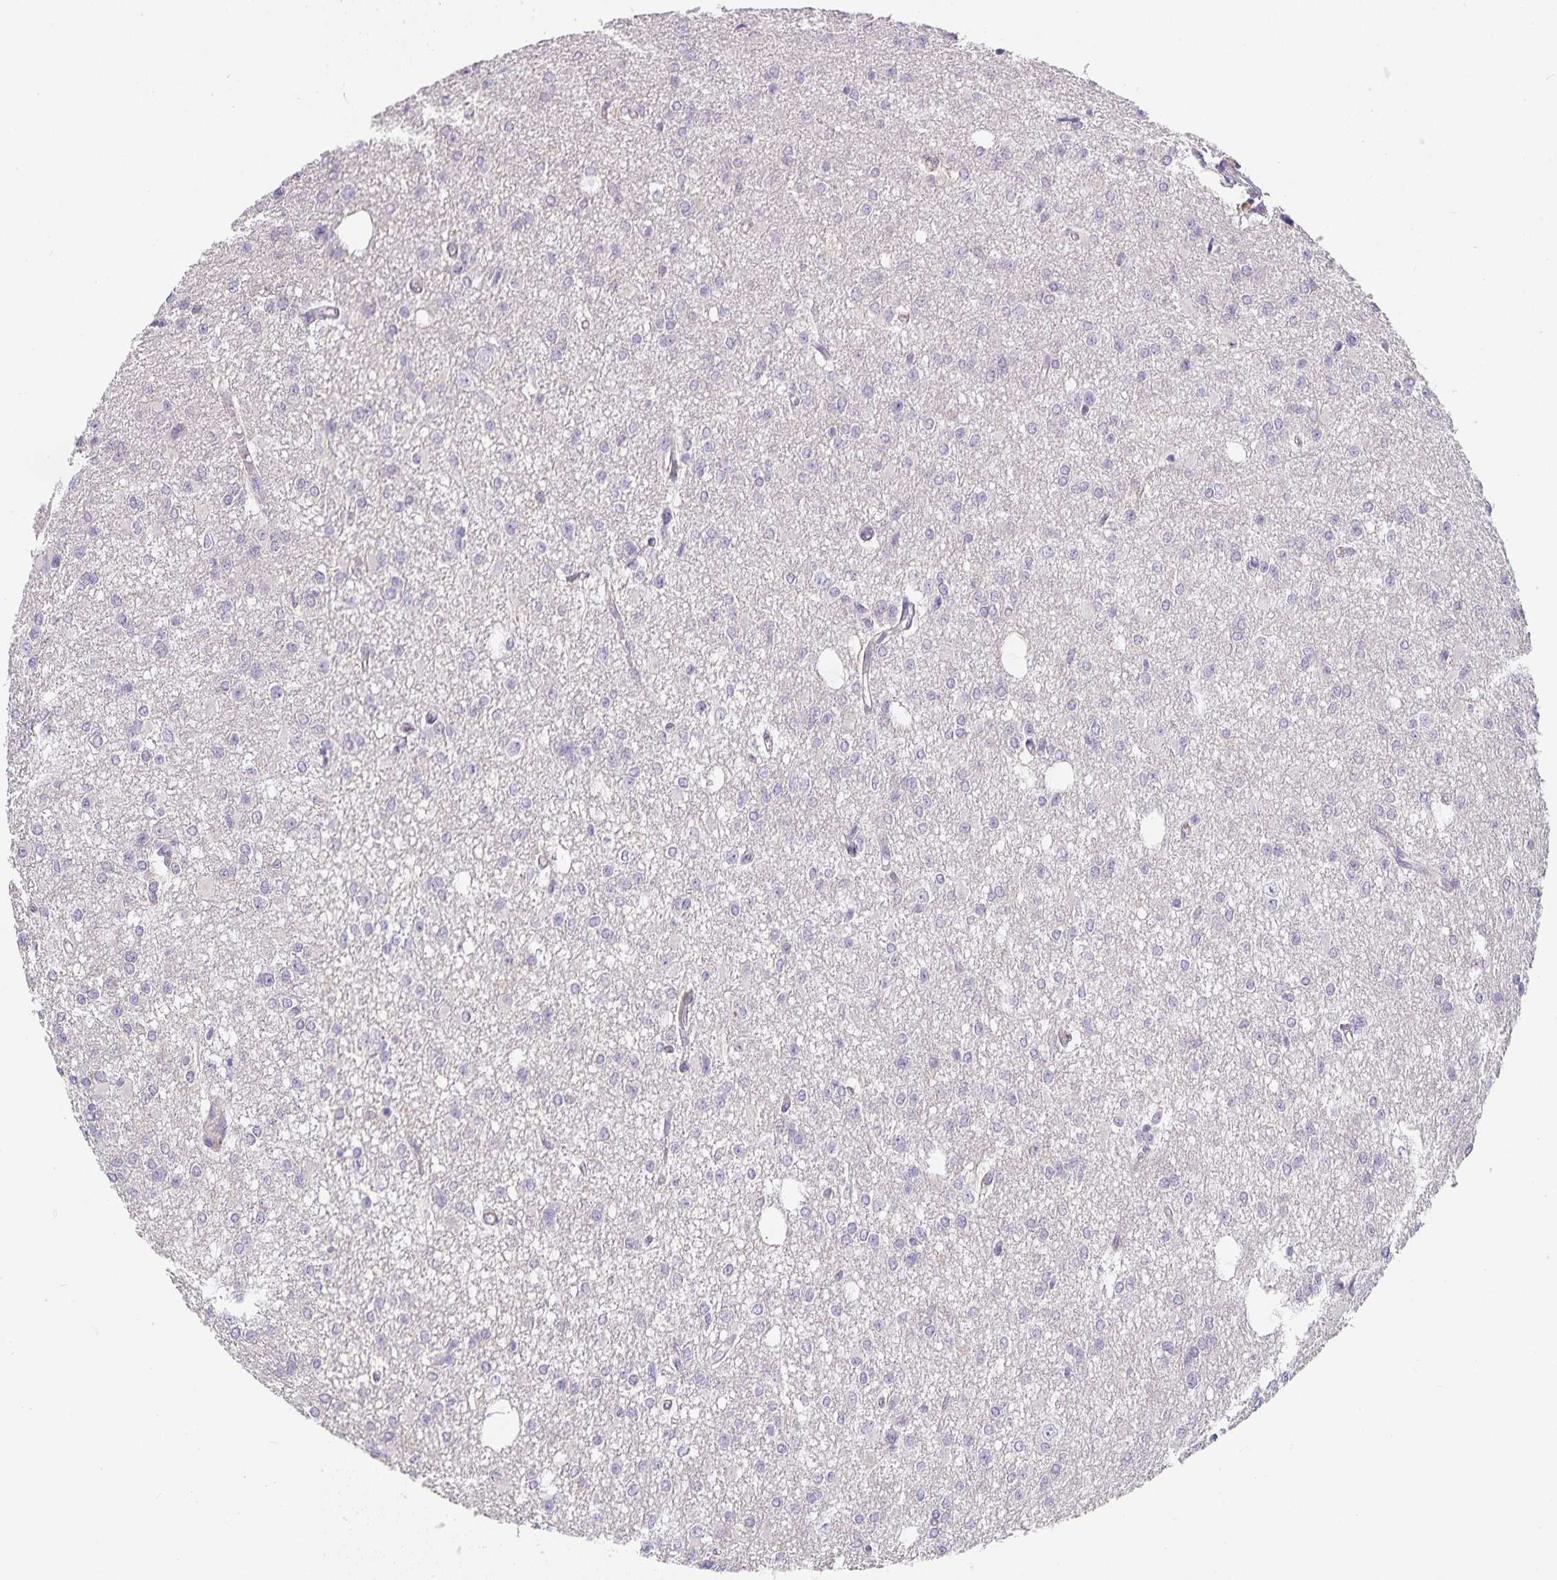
{"staining": {"intensity": "negative", "quantity": "none", "location": "none"}, "tissue": "glioma", "cell_type": "Tumor cells", "image_type": "cancer", "snomed": [{"axis": "morphology", "description": "Glioma, malignant, Low grade"}, {"axis": "topography", "description": "Brain"}], "caption": "Malignant glioma (low-grade) stained for a protein using immunohistochemistry (IHC) reveals no staining tumor cells.", "gene": "GATA3", "patient": {"sex": "male", "age": 26}}